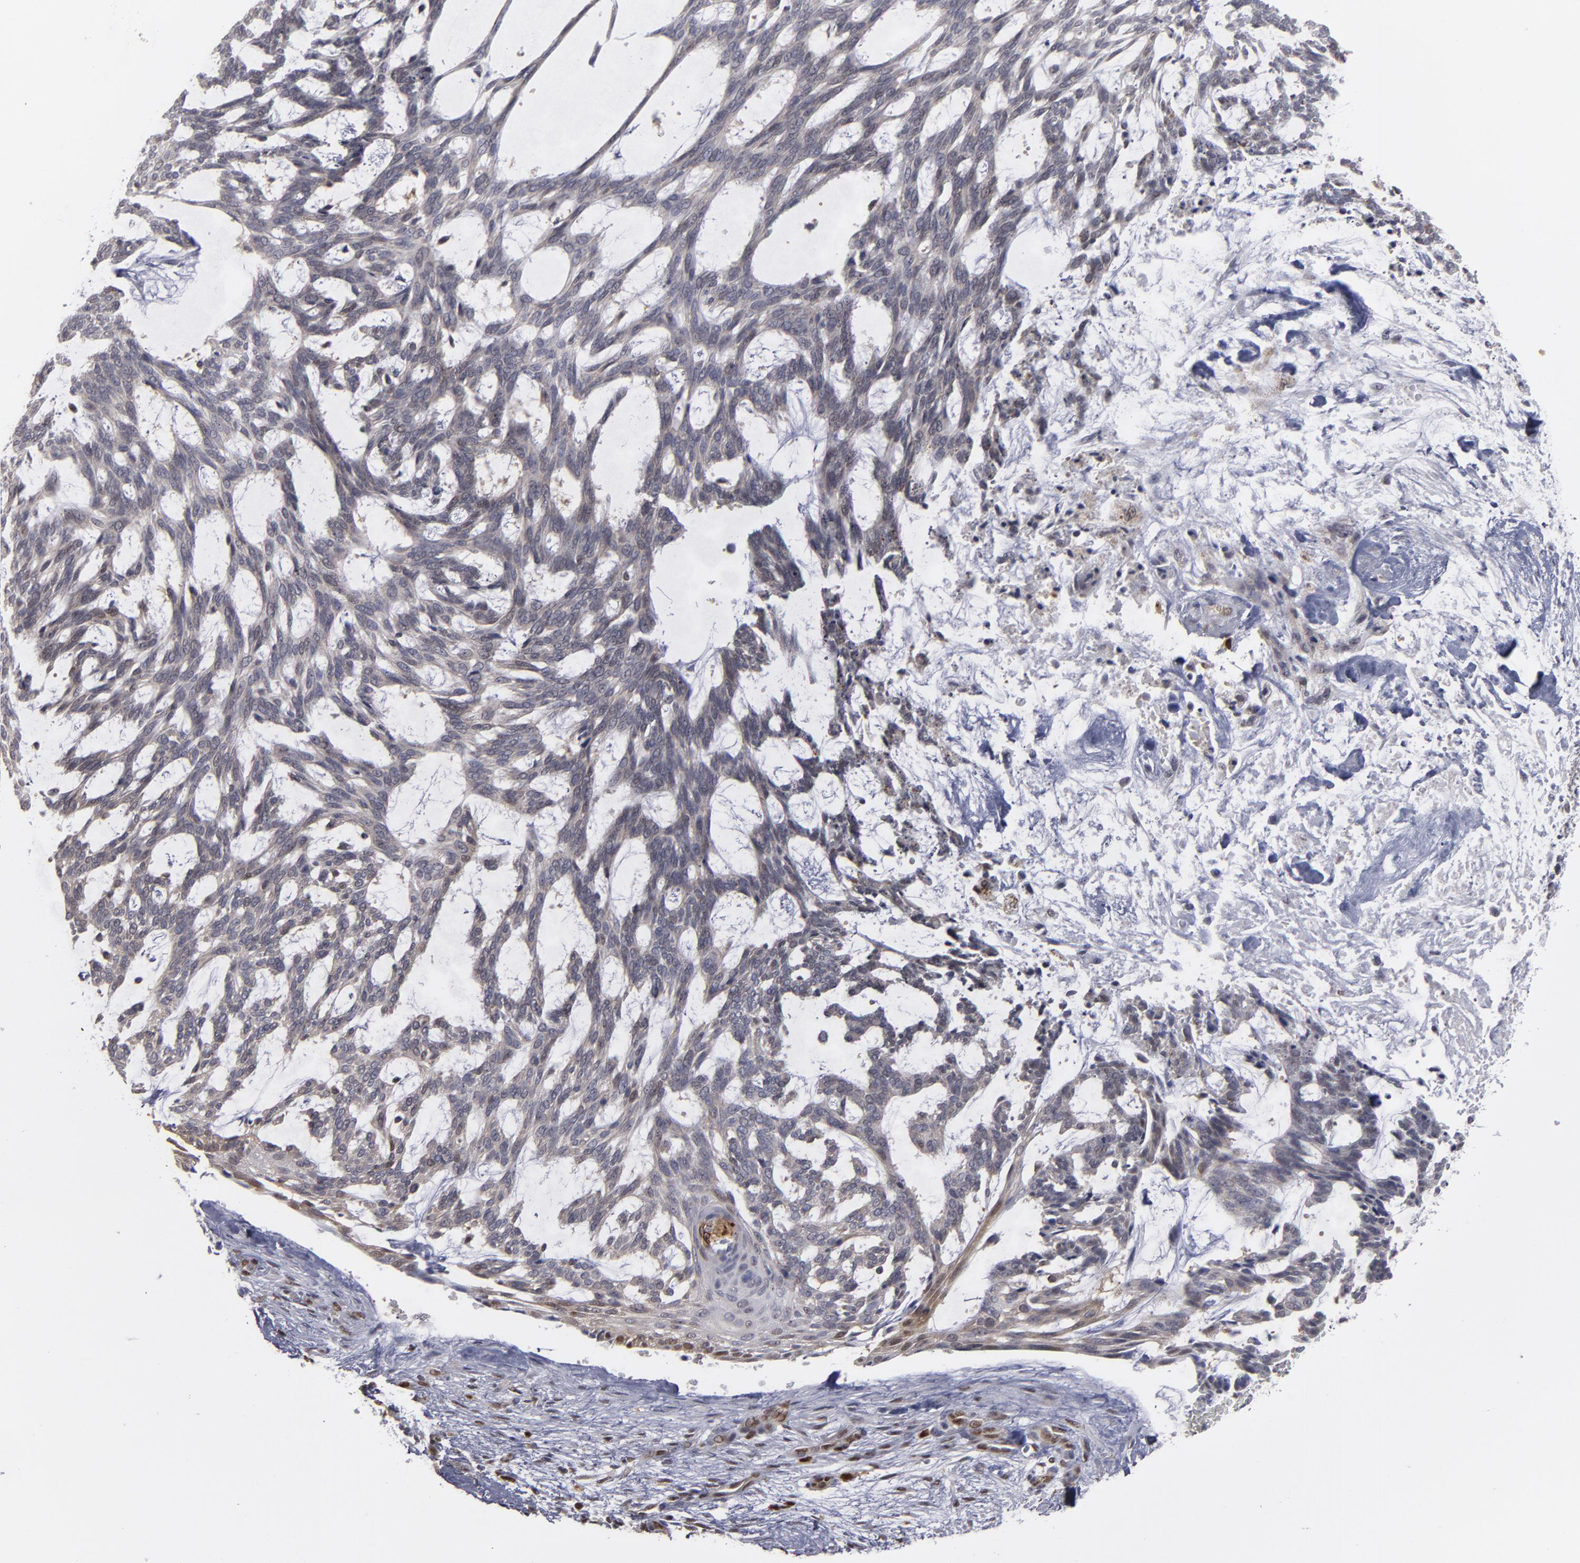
{"staining": {"intensity": "weak", "quantity": "<25%", "location": "cytoplasmic/membranous,nuclear"}, "tissue": "skin cancer", "cell_type": "Tumor cells", "image_type": "cancer", "snomed": [{"axis": "morphology", "description": "Normal tissue, NOS"}, {"axis": "morphology", "description": "Basal cell carcinoma"}, {"axis": "topography", "description": "Skin"}], "caption": "Tumor cells are negative for protein expression in human skin cancer (basal cell carcinoma). Brightfield microscopy of IHC stained with DAB (3,3'-diaminobenzidine) (brown) and hematoxylin (blue), captured at high magnification.", "gene": "GSR", "patient": {"sex": "female", "age": 71}}